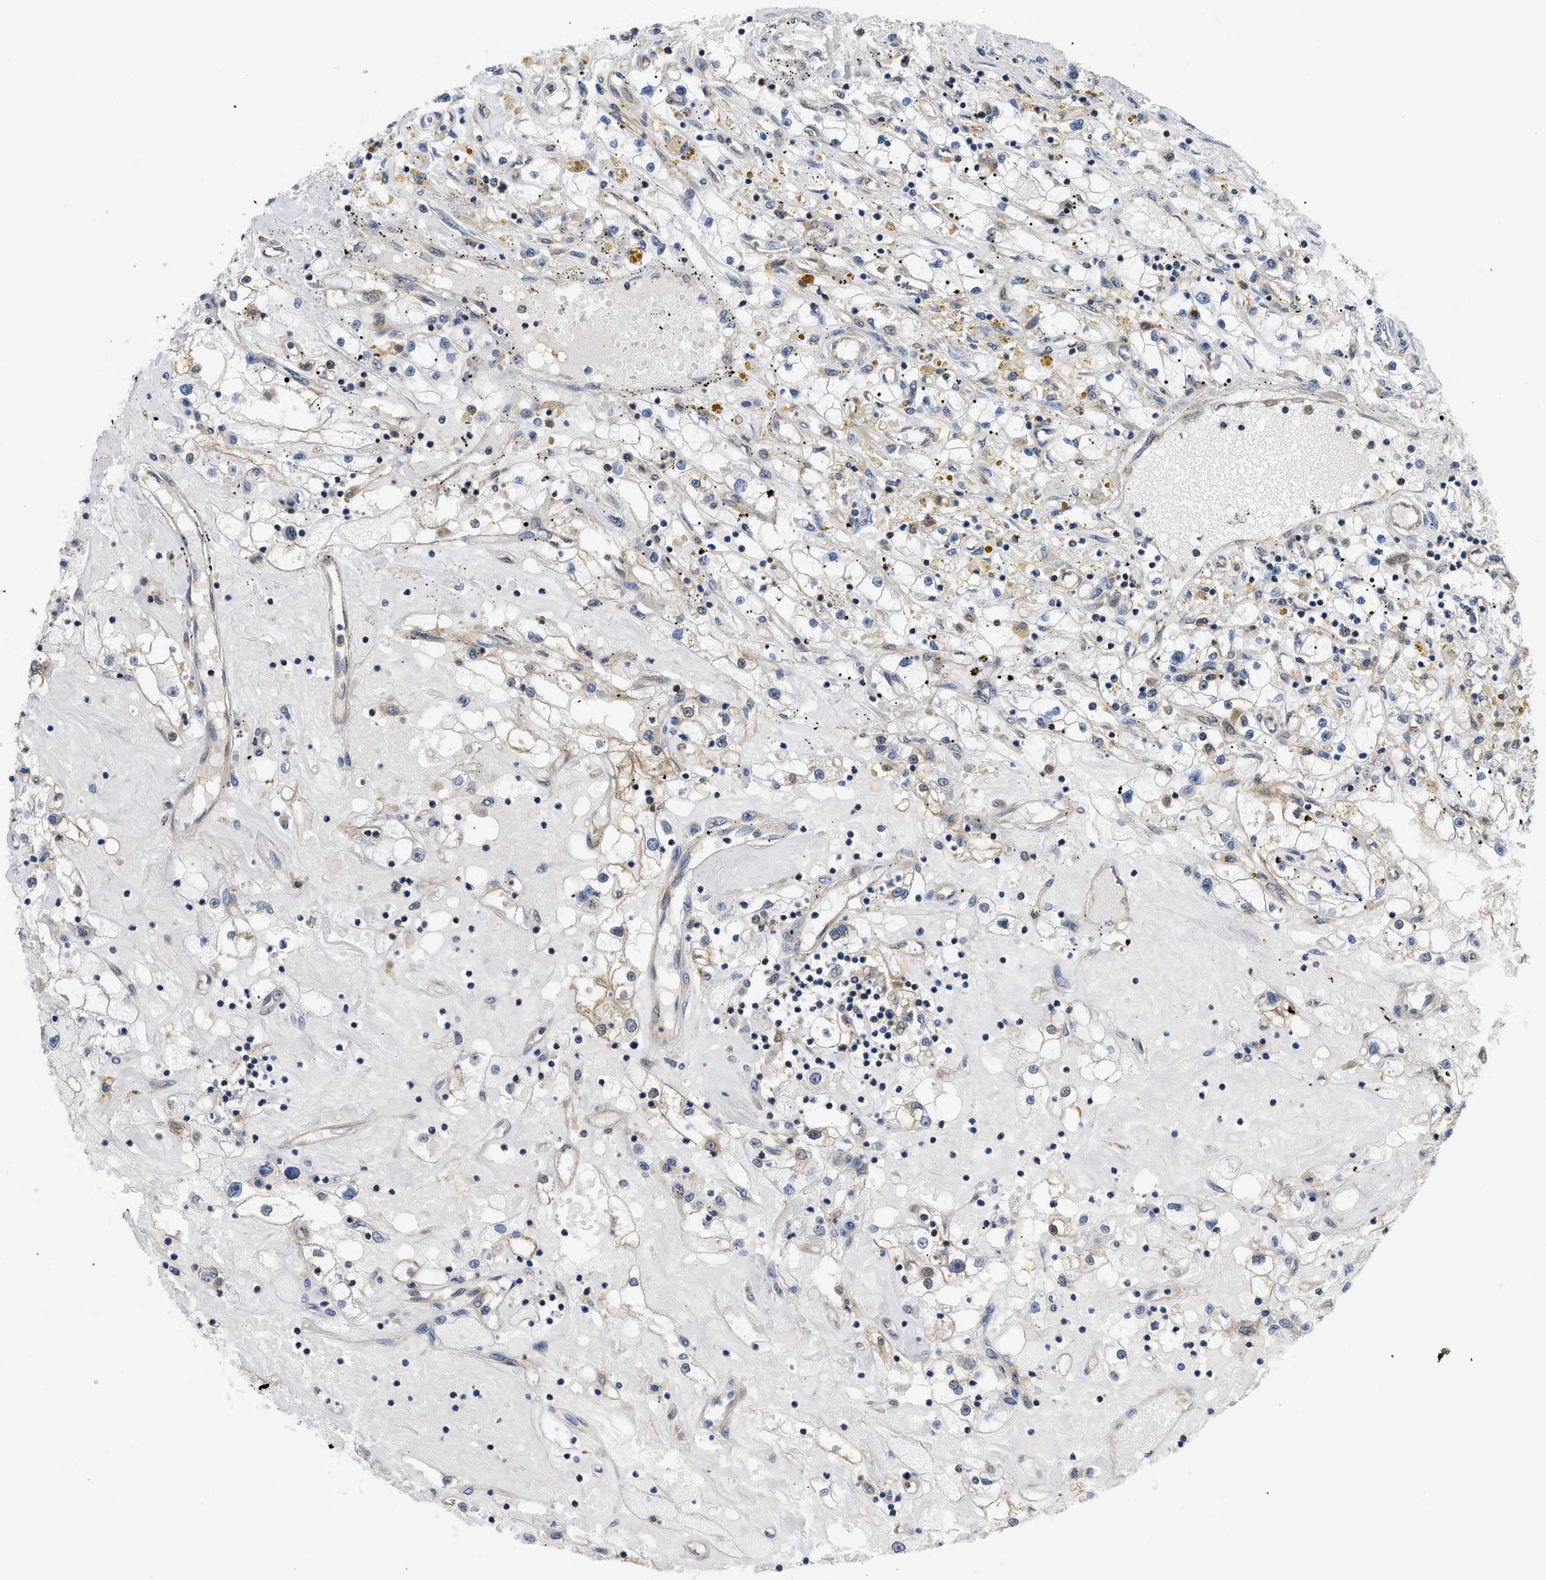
{"staining": {"intensity": "negative", "quantity": "none", "location": "none"}, "tissue": "renal cancer", "cell_type": "Tumor cells", "image_type": "cancer", "snomed": [{"axis": "morphology", "description": "Adenocarcinoma, NOS"}, {"axis": "topography", "description": "Kidney"}], "caption": "There is no significant positivity in tumor cells of renal adenocarcinoma. The staining is performed using DAB brown chromogen with nuclei counter-stained in using hematoxylin.", "gene": "EIF4EBP2", "patient": {"sex": "male", "age": 56}}